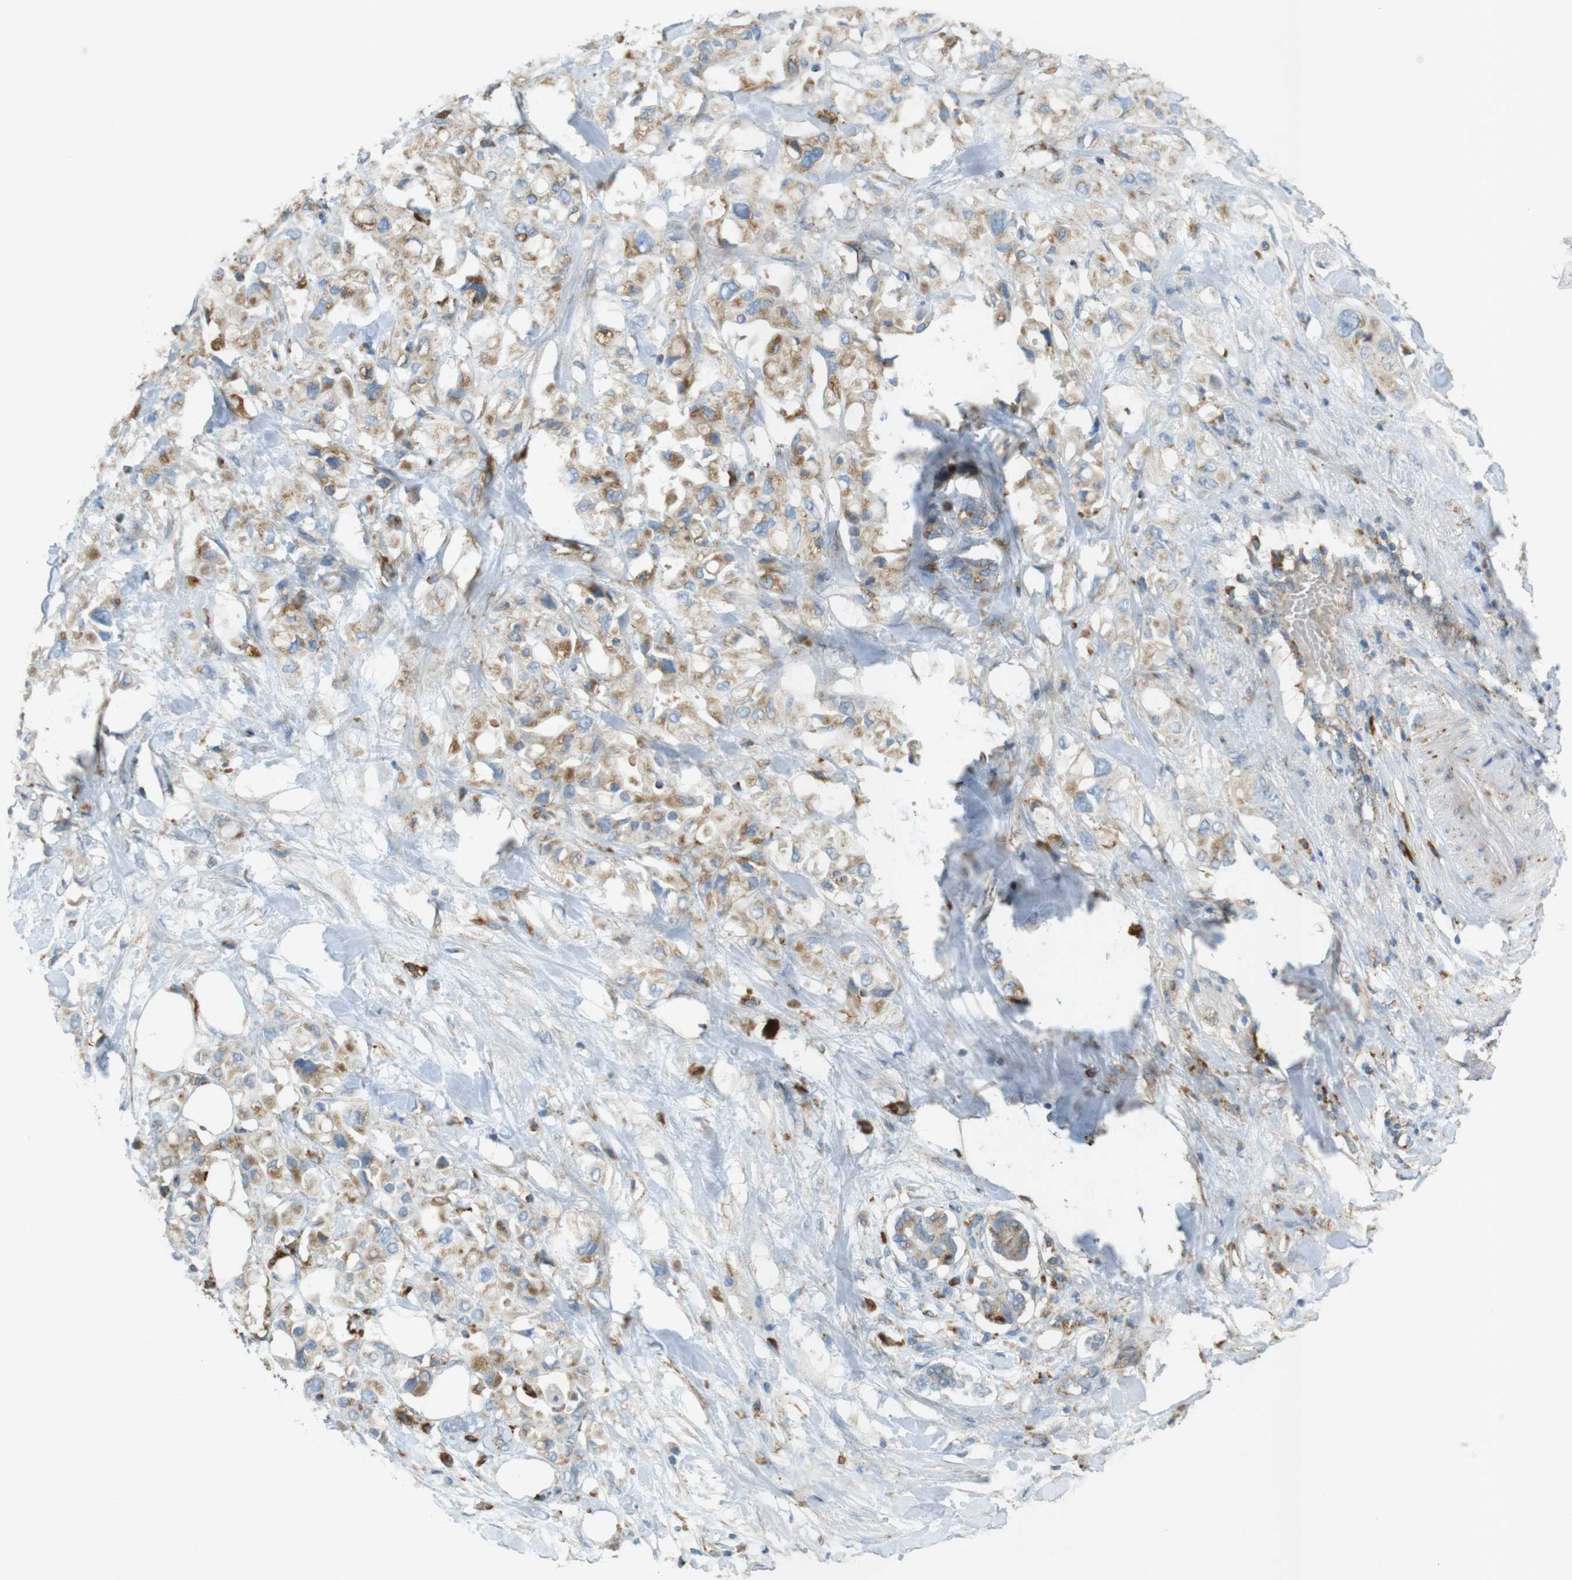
{"staining": {"intensity": "moderate", "quantity": ">75%", "location": "cytoplasmic/membranous"}, "tissue": "pancreatic cancer", "cell_type": "Tumor cells", "image_type": "cancer", "snomed": [{"axis": "morphology", "description": "Adenocarcinoma, NOS"}, {"axis": "topography", "description": "Pancreas"}], "caption": "Pancreatic adenocarcinoma was stained to show a protein in brown. There is medium levels of moderate cytoplasmic/membranous staining in about >75% of tumor cells.", "gene": "LAMP1", "patient": {"sex": "female", "age": 56}}